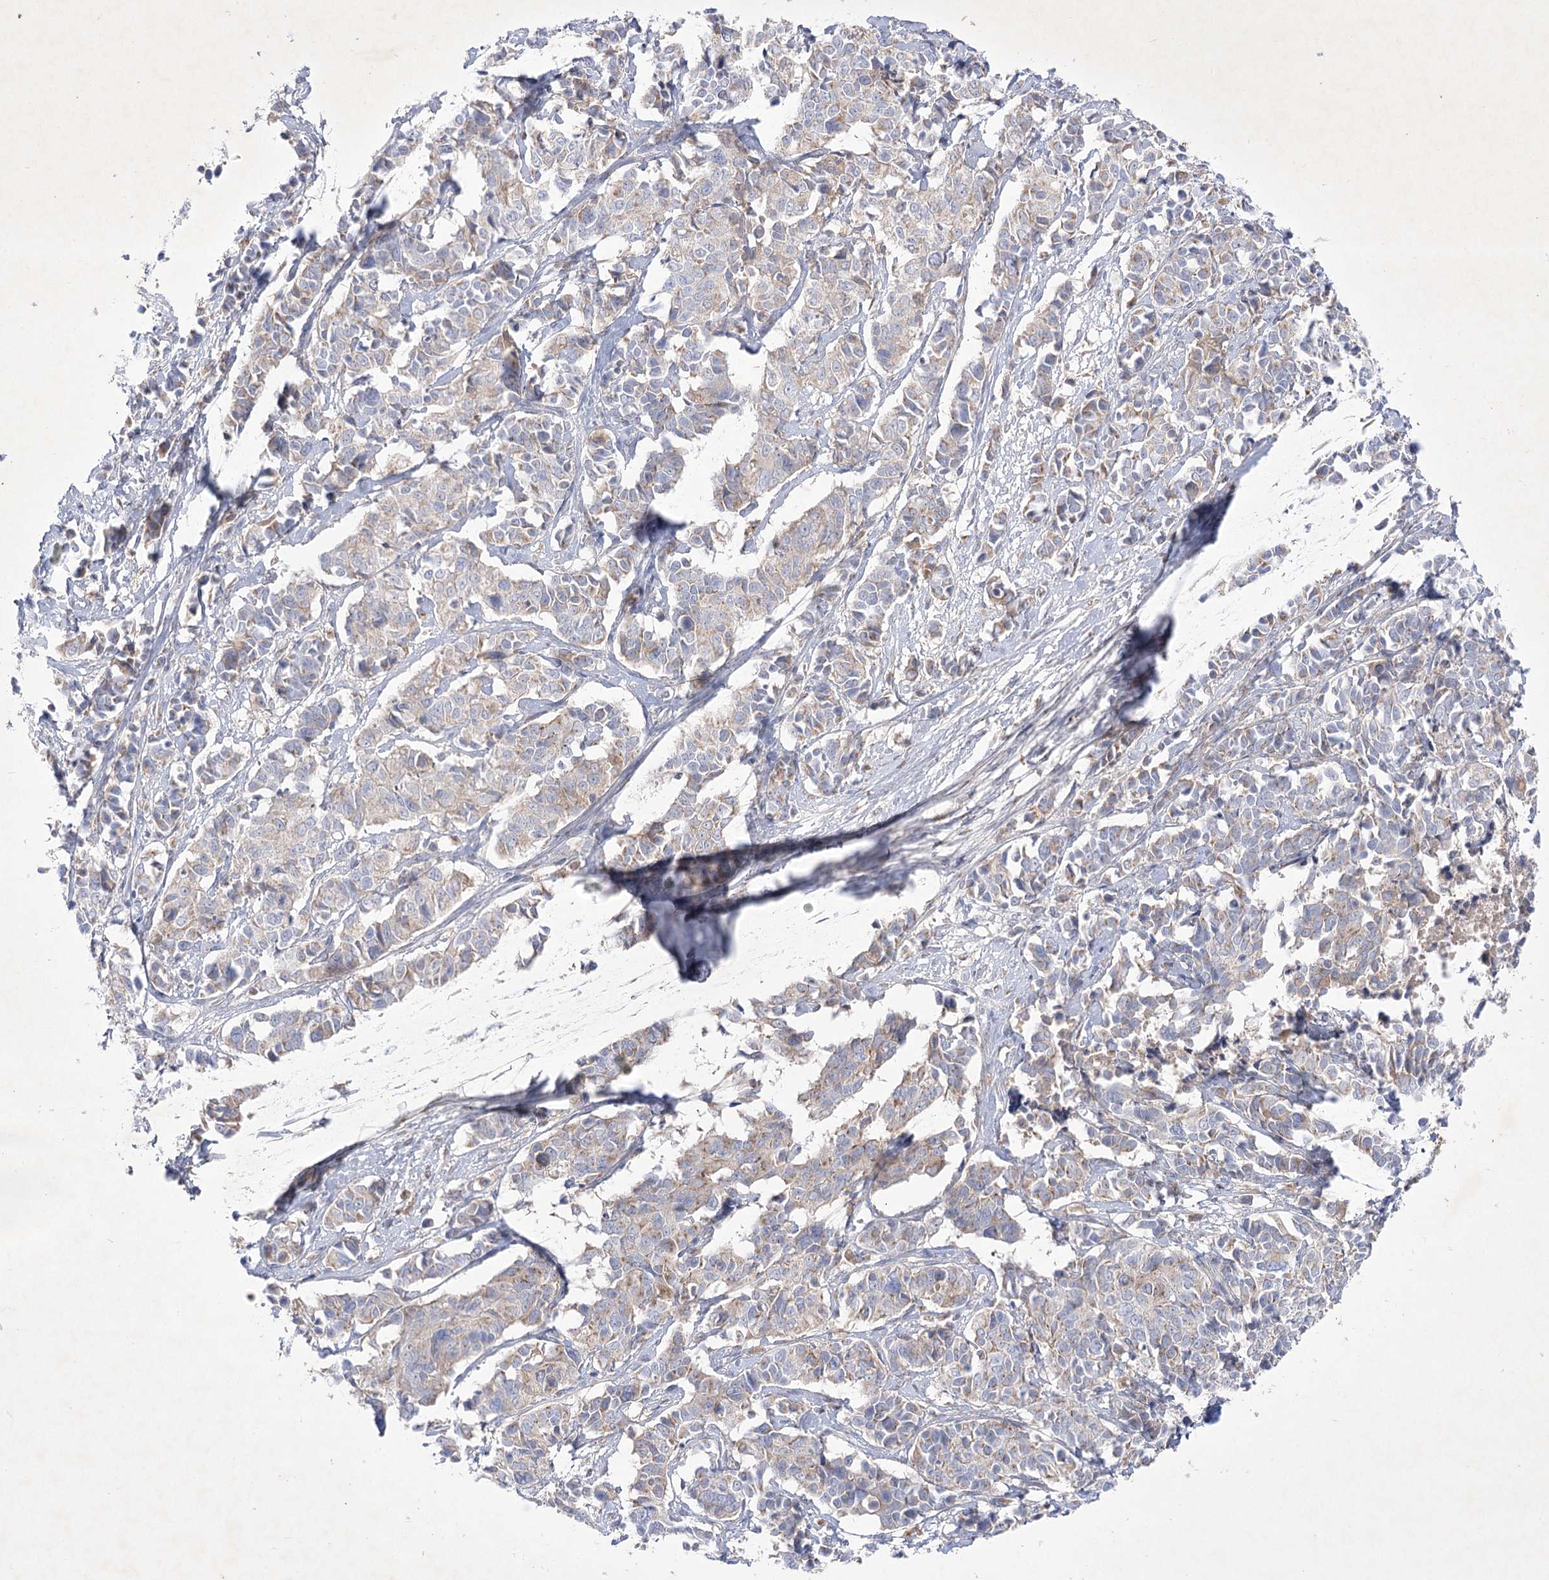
{"staining": {"intensity": "weak", "quantity": "<25%", "location": "cytoplasmic/membranous"}, "tissue": "cervical cancer", "cell_type": "Tumor cells", "image_type": "cancer", "snomed": [{"axis": "morphology", "description": "Normal tissue, NOS"}, {"axis": "morphology", "description": "Squamous cell carcinoma, NOS"}, {"axis": "topography", "description": "Cervix"}], "caption": "Human cervical cancer stained for a protein using immunohistochemistry exhibits no positivity in tumor cells.", "gene": "GBF1", "patient": {"sex": "female", "age": 35}}